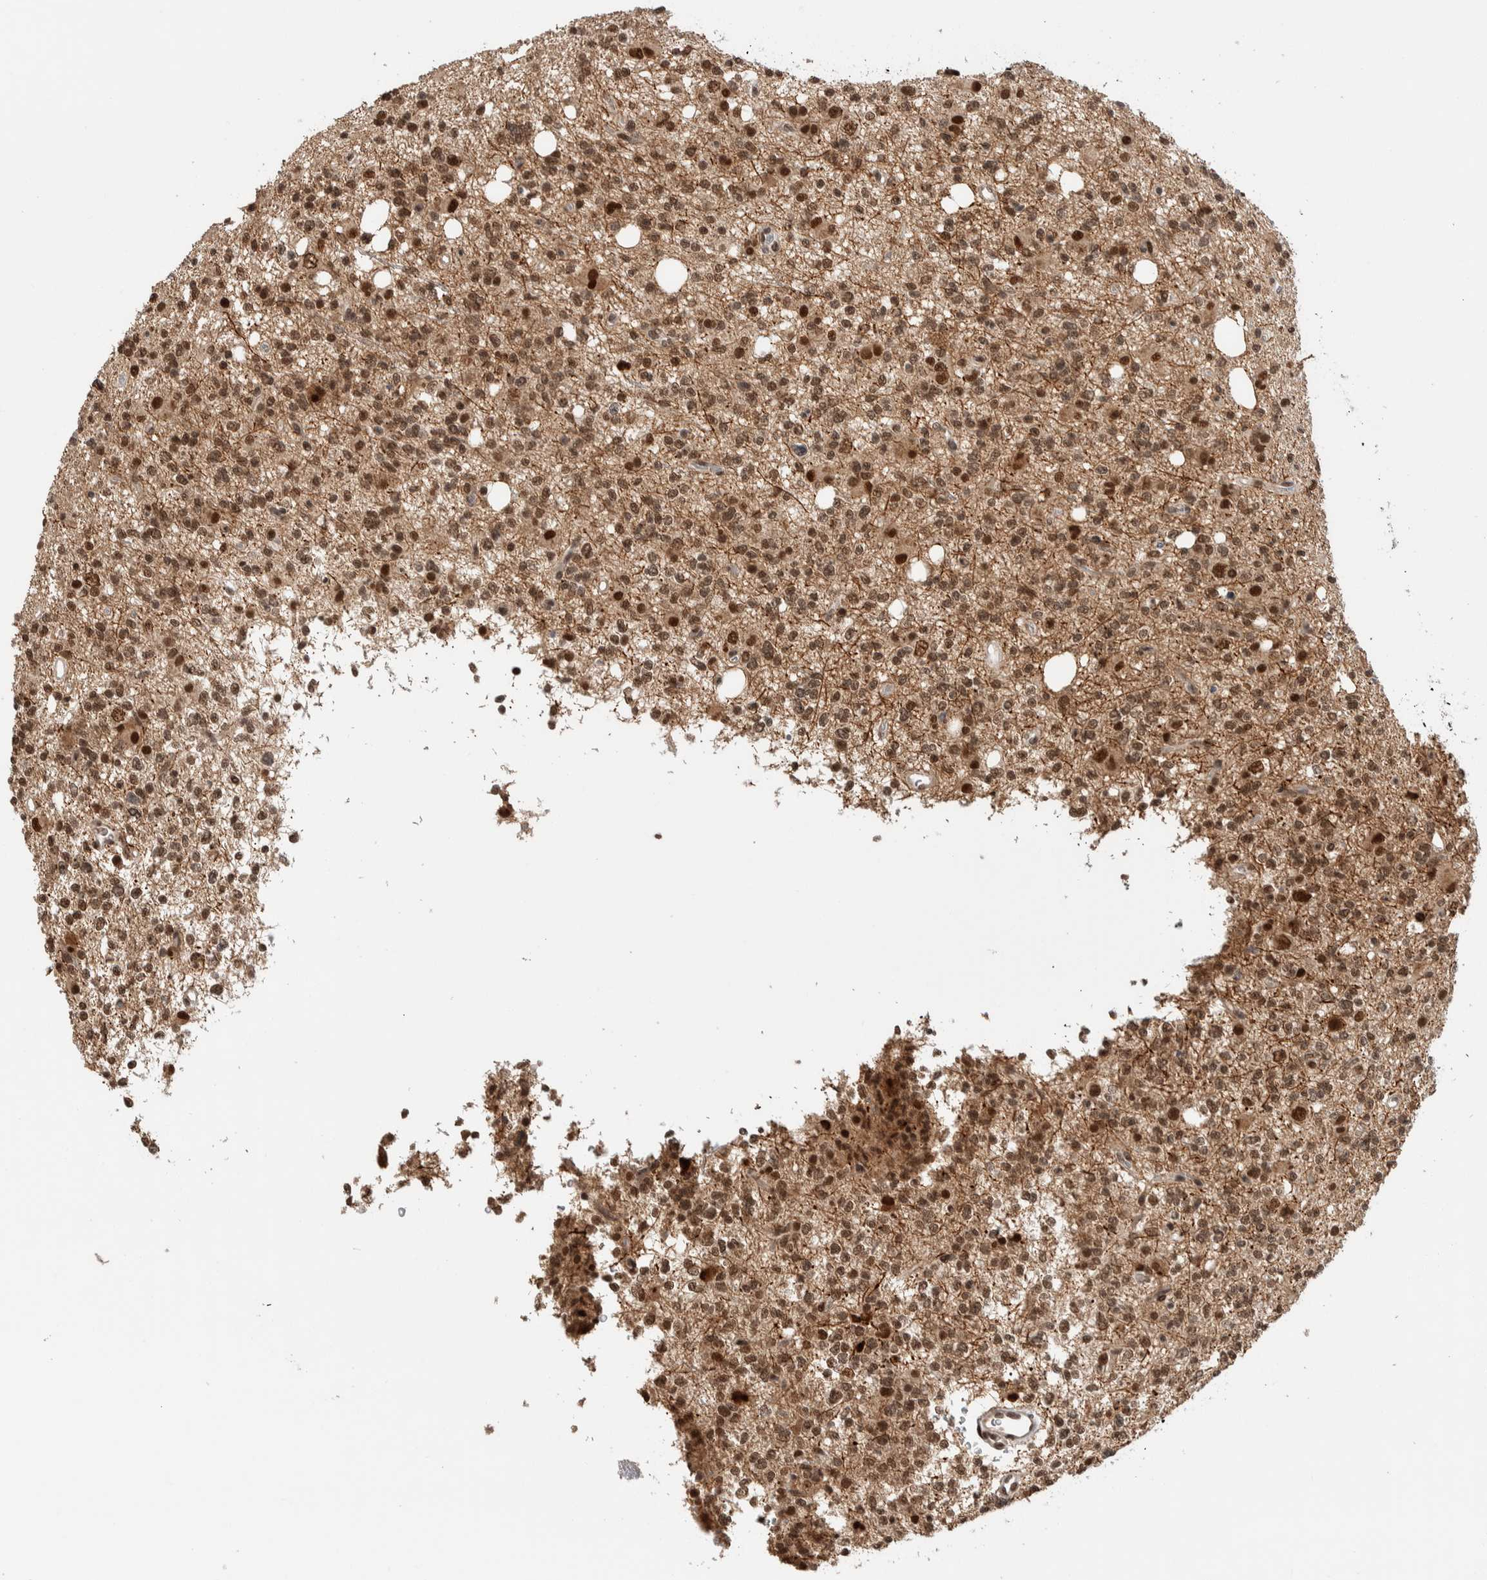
{"staining": {"intensity": "moderate", "quantity": ">75%", "location": "cytoplasmic/membranous,nuclear"}, "tissue": "glioma", "cell_type": "Tumor cells", "image_type": "cancer", "snomed": [{"axis": "morphology", "description": "Glioma, malignant, High grade"}, {"axis": "topography", "description": "Brain"}], "caption": "A histopathology image of human malignant glioma (high-grade) stained for a protein exhibits moderate cytoplasmic/membranous and nuclear brown staining in tumor cells. The staining is performed using DAB (3,3'-diaminobenzidine) brown chromogen to label protein expression. The nuclei are counter-stained blue using hematoxylin.", "gene": "TNRC18", "patient": {"sex": "female", "age": 62}}